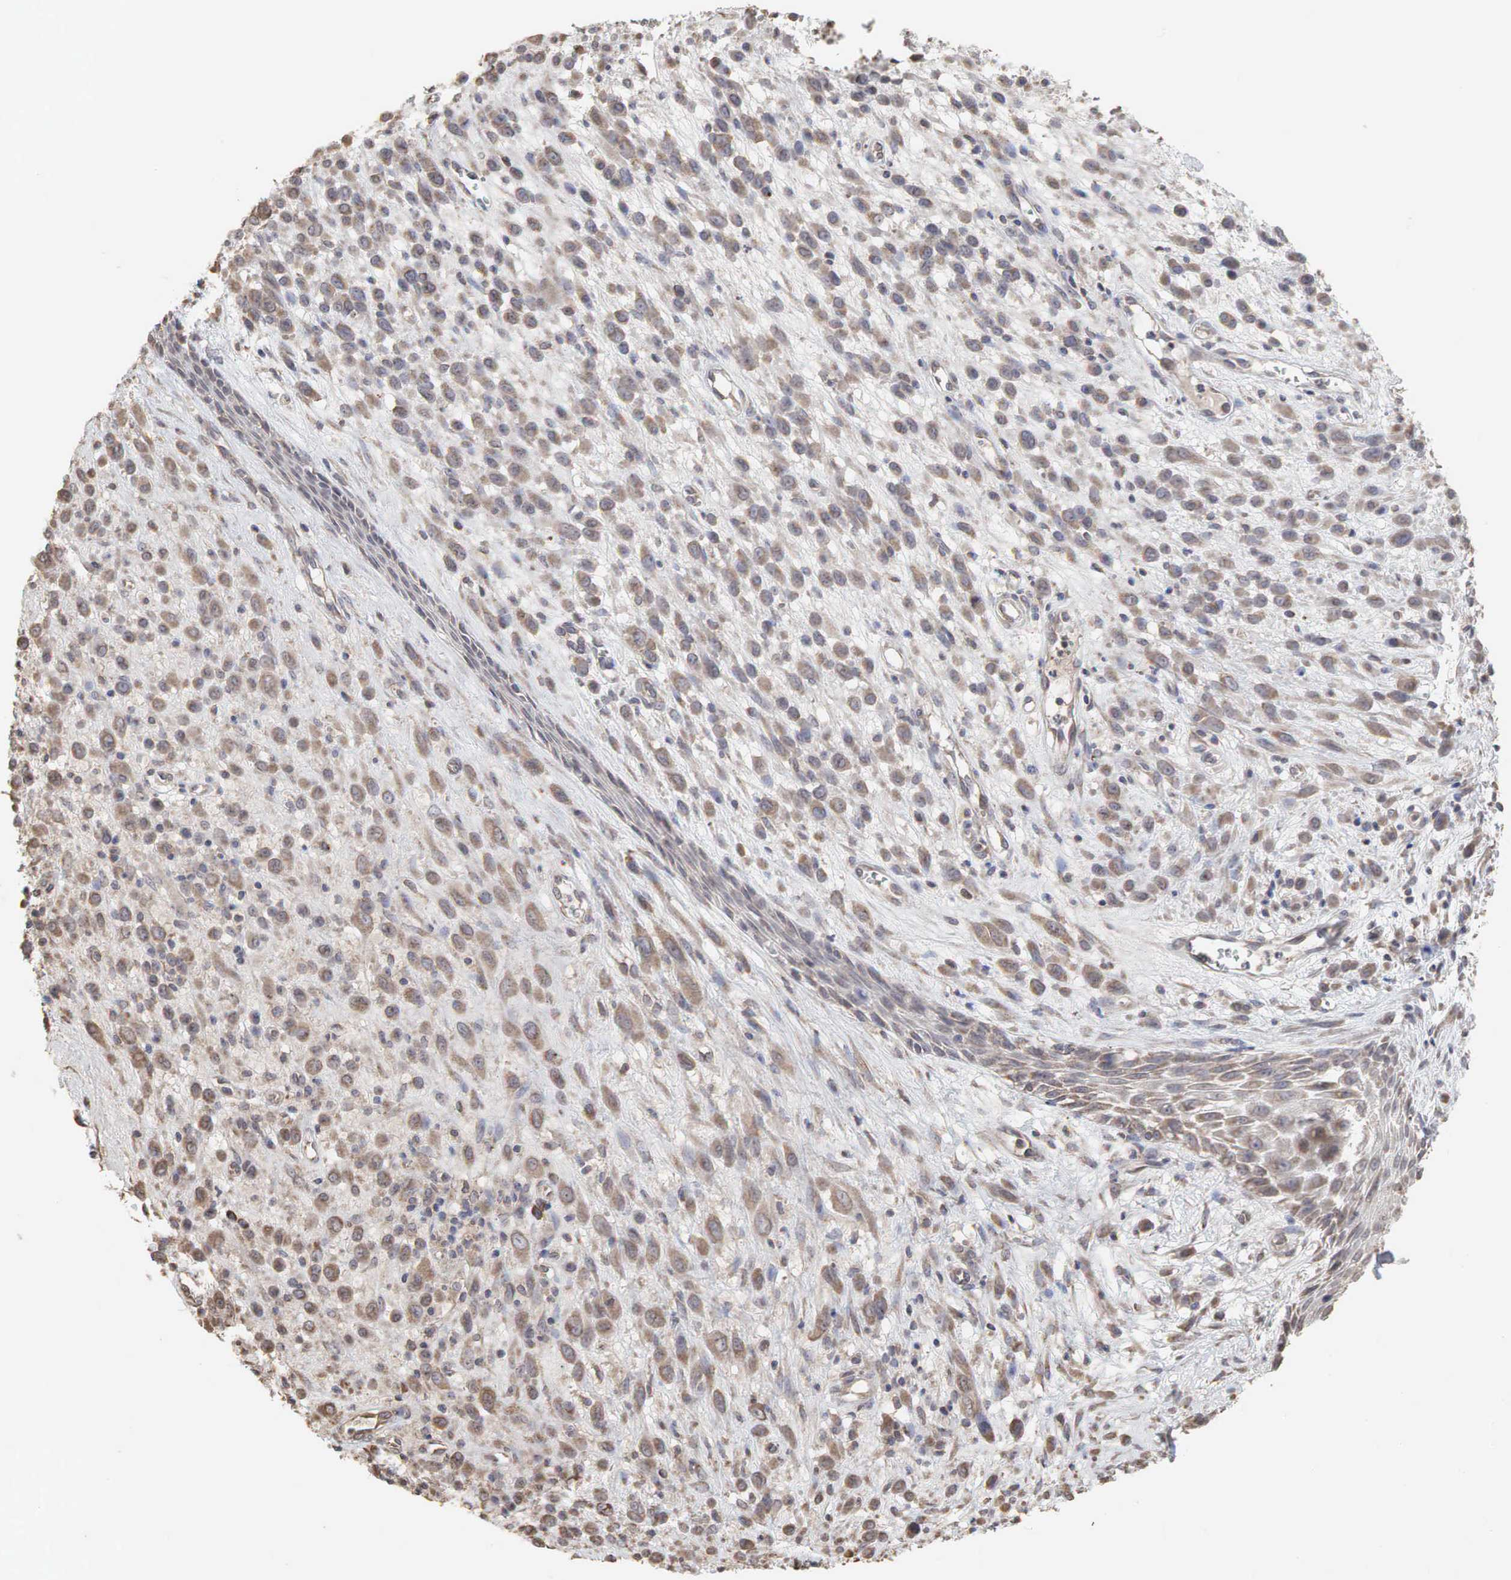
{"staining": {"intensity": "weak", "quantity": ">75%", "location": "cytoplasmic/membranous"}, "tissue": "melanoma", "cell_type": "Tumor cells", "image_type": "cancer", "snomed": [{"axis": "morphology", "description": "Malignant melanoma, NOS"}, {"axis": "topography", "description": "Skin"}], "caption": "Human malignant melanoma stained for a protein (brown) shows weak cytoplasmic/membranous positive staining in approximately >75% of tumor cells.", "gene": "PABPC5", "patient": {"sex": "male", "age": 51}}